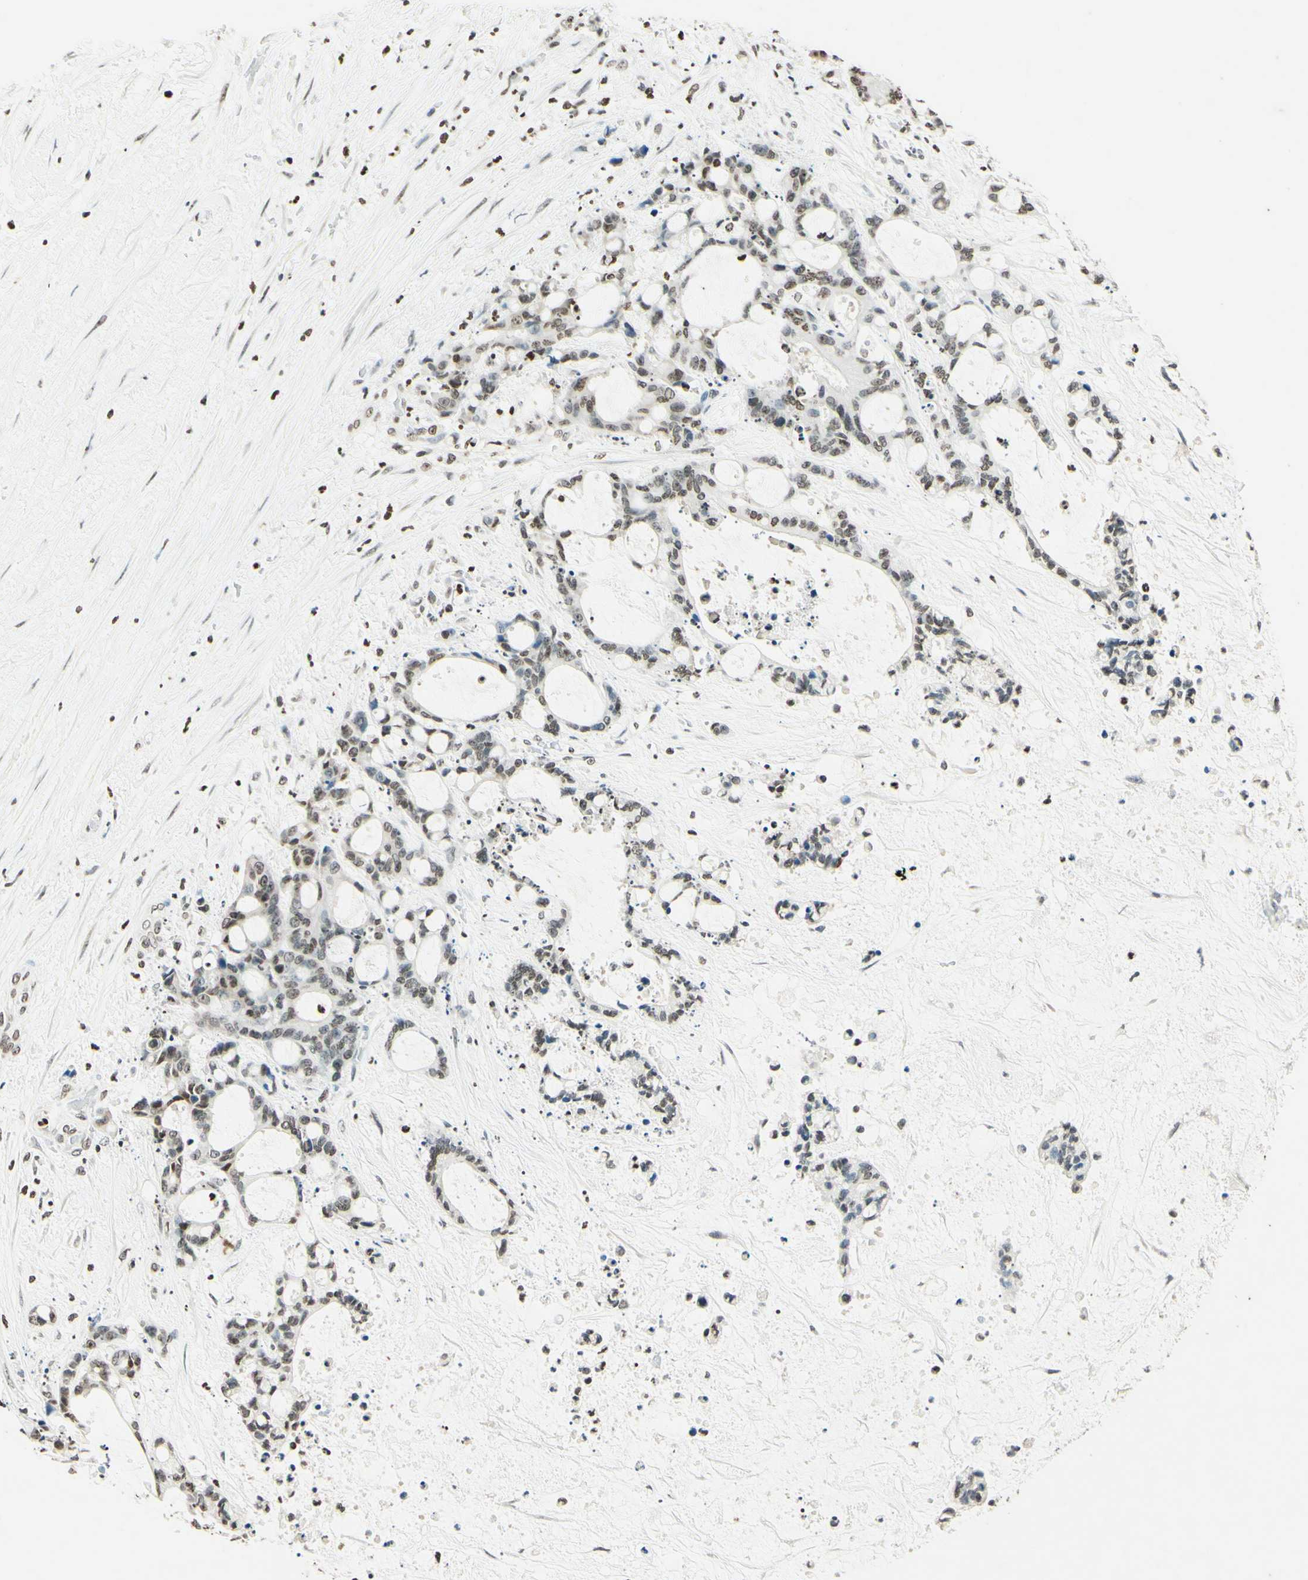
{"staining": {"intensity": "moderate", "quantity": "25%-75%", "location": "nuclear"}, "tissue": "liver cancer", "cell_type": "Tumor cells", "image_type": "cancer", "snomed": [{"axis": "morphology", "description": "Cholangiocarcinoma"}, {"axis": "topography", "description": "Liver"}], "caption": "An image showing moderate nuclear staining in about 25%-75% of tumor cells in liver cancer, as visualized by brown immunohistochemical staining.", "gene": "MSH2", "patient": {"sex": "female", "age": 73}}